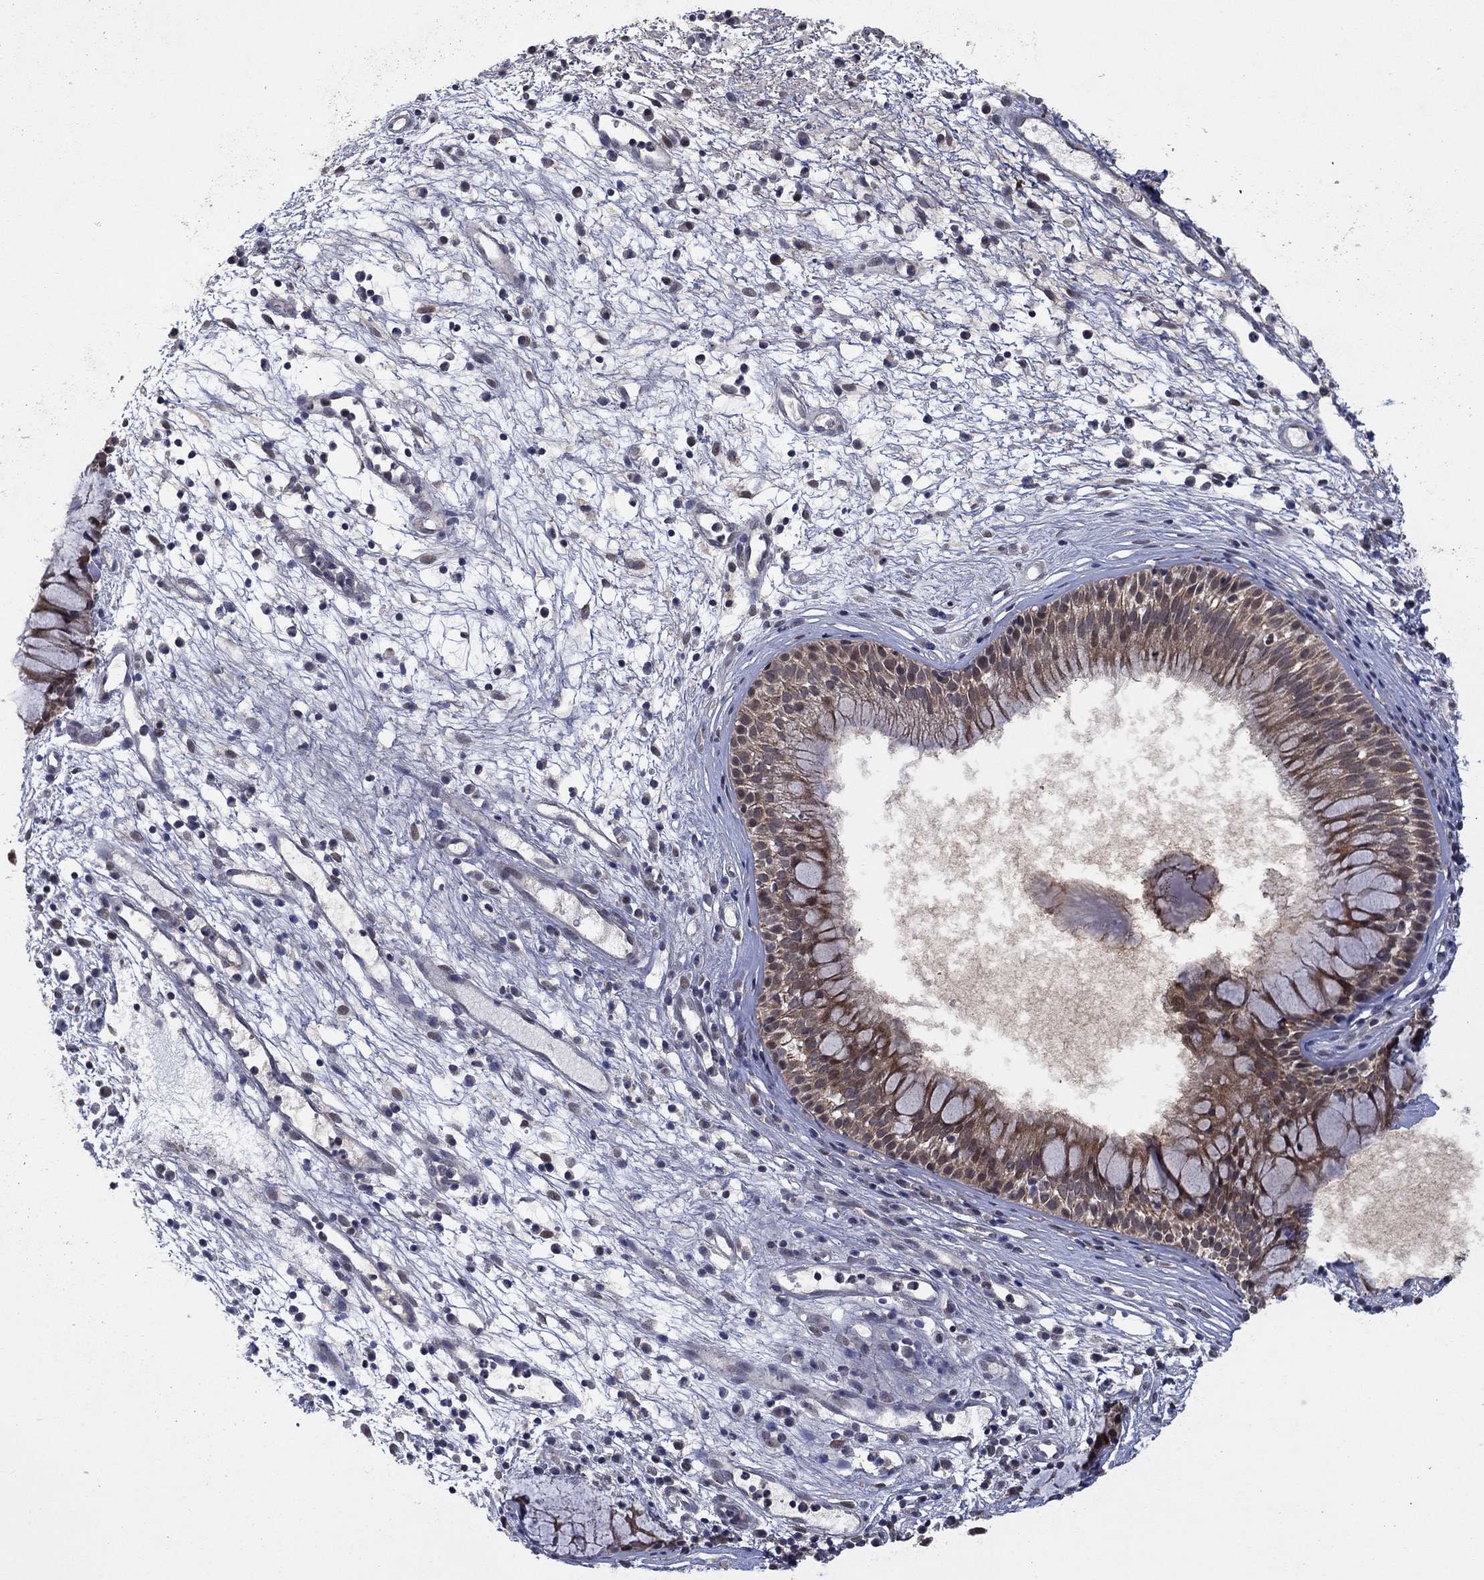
{"staining": {"intensity": "moderate", "quantity": "25%-75%", "location": "cytoplasmic/membranous"}, "tissue": "nasopharynx", "cell_type": "Respiratory epithelial cells", "image_type": "normal", "snomed": [{"axis": "morphology", "description": "Normal tissue, NOS"}, {"axis": "topography", "description": "Nasopharynx"}], "caption": "Immunohistochemical staining of unremarkable nasopharynx displays medium levels of moderate cytoplasmic/membranous positivity in approximately 25%-75% of respiratory epithelial cells. Ihc stains the protein in brown and the nuclei are stained blue.", "gene": "IAH1", "patient": {"sex": "male", "age": 77}}